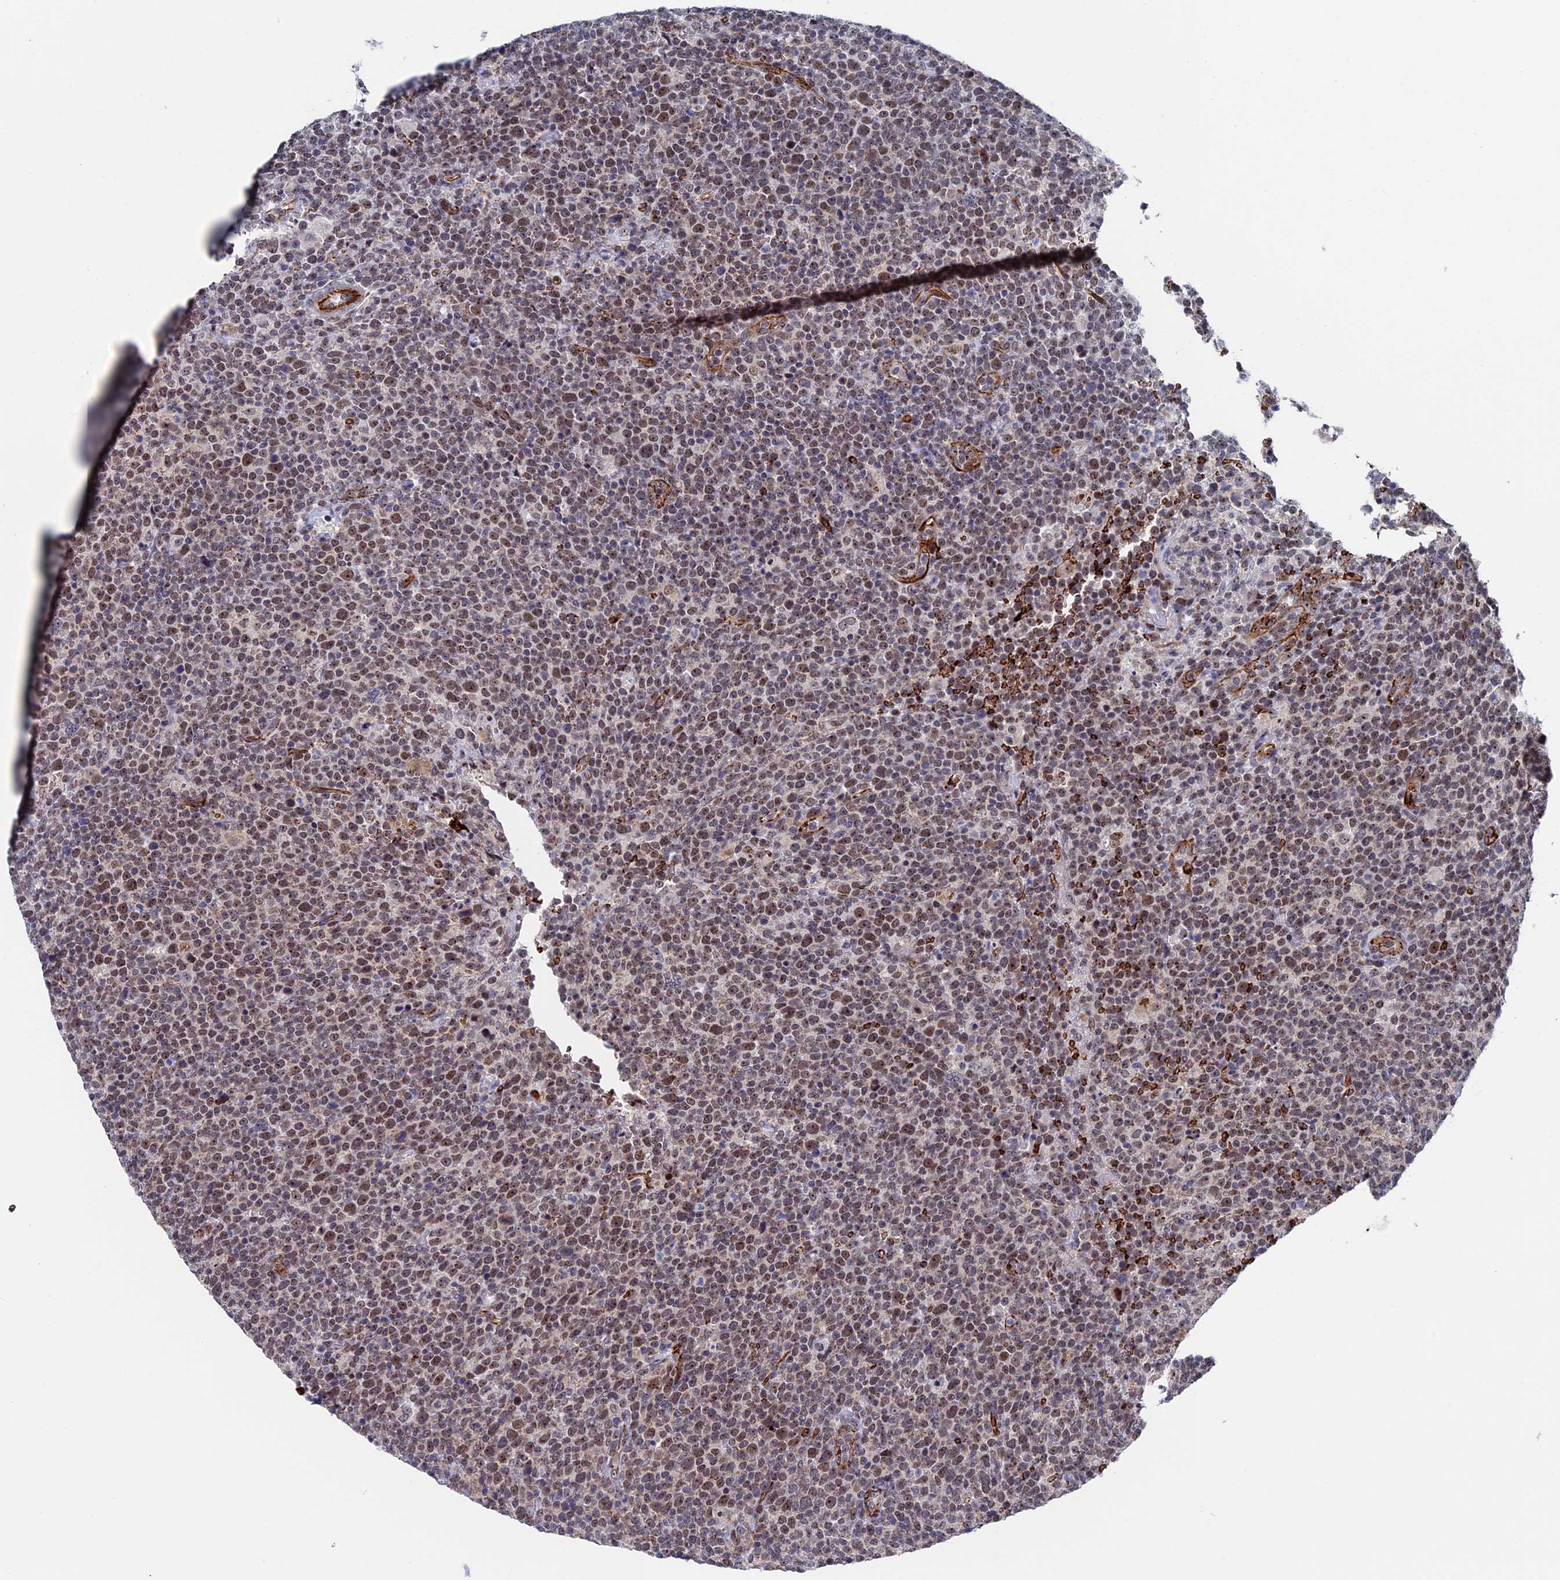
{"staining": {"intensity": "weak", "quantity": "25%-75%", "location": "nuclear"}, "tissue": "lymphoma", "cell_type": "Tumor cells", "image_type": "cancer", "snomed": [{"axis": "morphology", "description": "Malignant lymphoma, non-Hodgkin's type, High grade"}, {"axis": "topography", "description": "Lymph node"}], "caption": "A brown stain shows weak nuclear expression of a protein in lymphoma tumor cells.", "gene": "EXOSC9", "patient": {"sex": "male", "age": 61}}